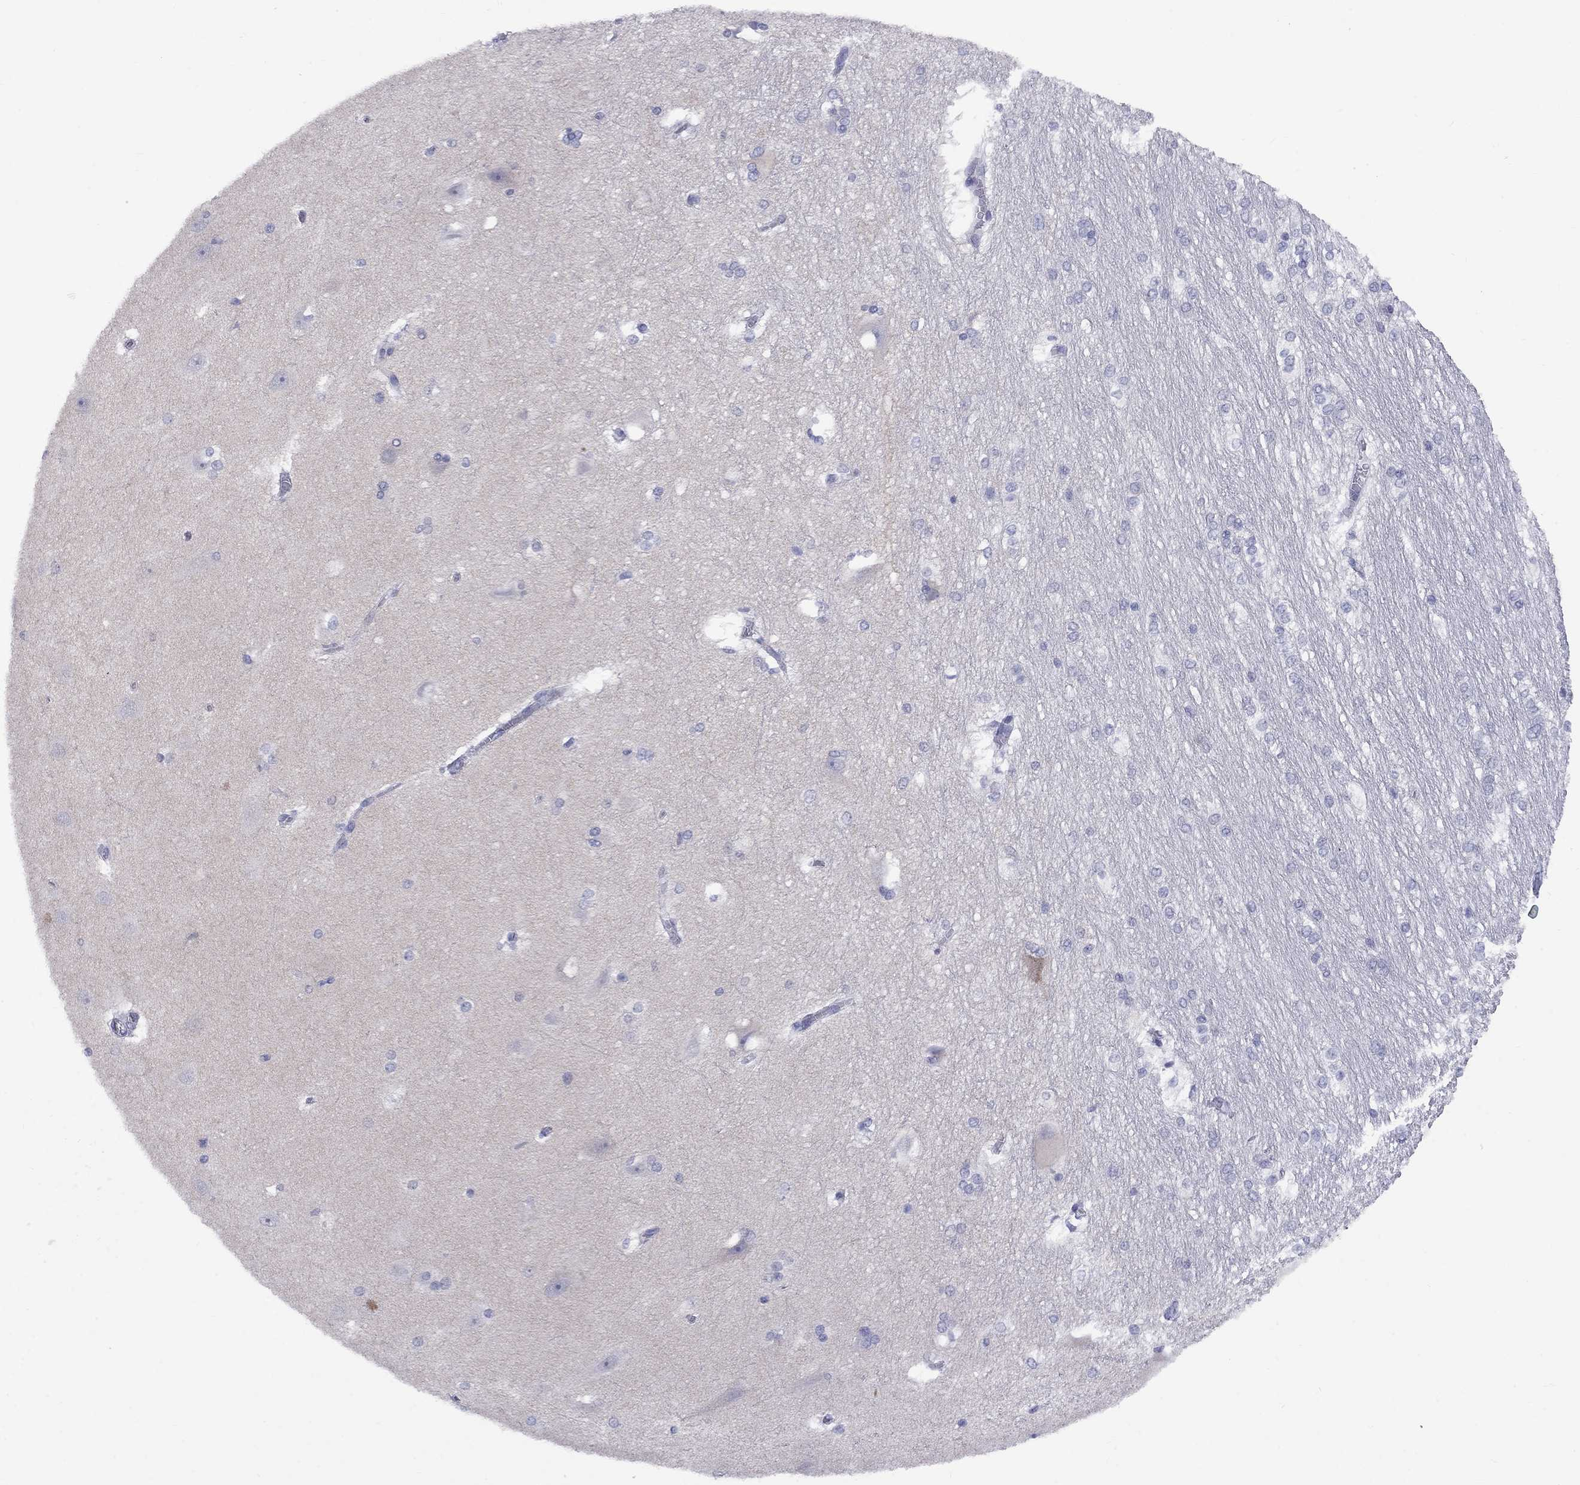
{"staining": {"intensity": "negative", "quantity": "none", "location": "none"}, "tissue": "hippocampus", "cell_type": "Glial cells", "image_type": "normal", "snomed": [{"axis": "morphology", "description": "Normal tissue, NOS"}, {"axis": "topography", "description": "Cerebral cortex"}, {"axis": "topography", "description": "Hippocampus"}], "caption": "High magnification brightfield microscopy of normal hippocampus stained with DAB (brown) and counterstained with hematoxylin (blue): glial cells show no significant positivity.", "gene": "CACNA1A", "patient": {"sex": "female", "age": 19}}